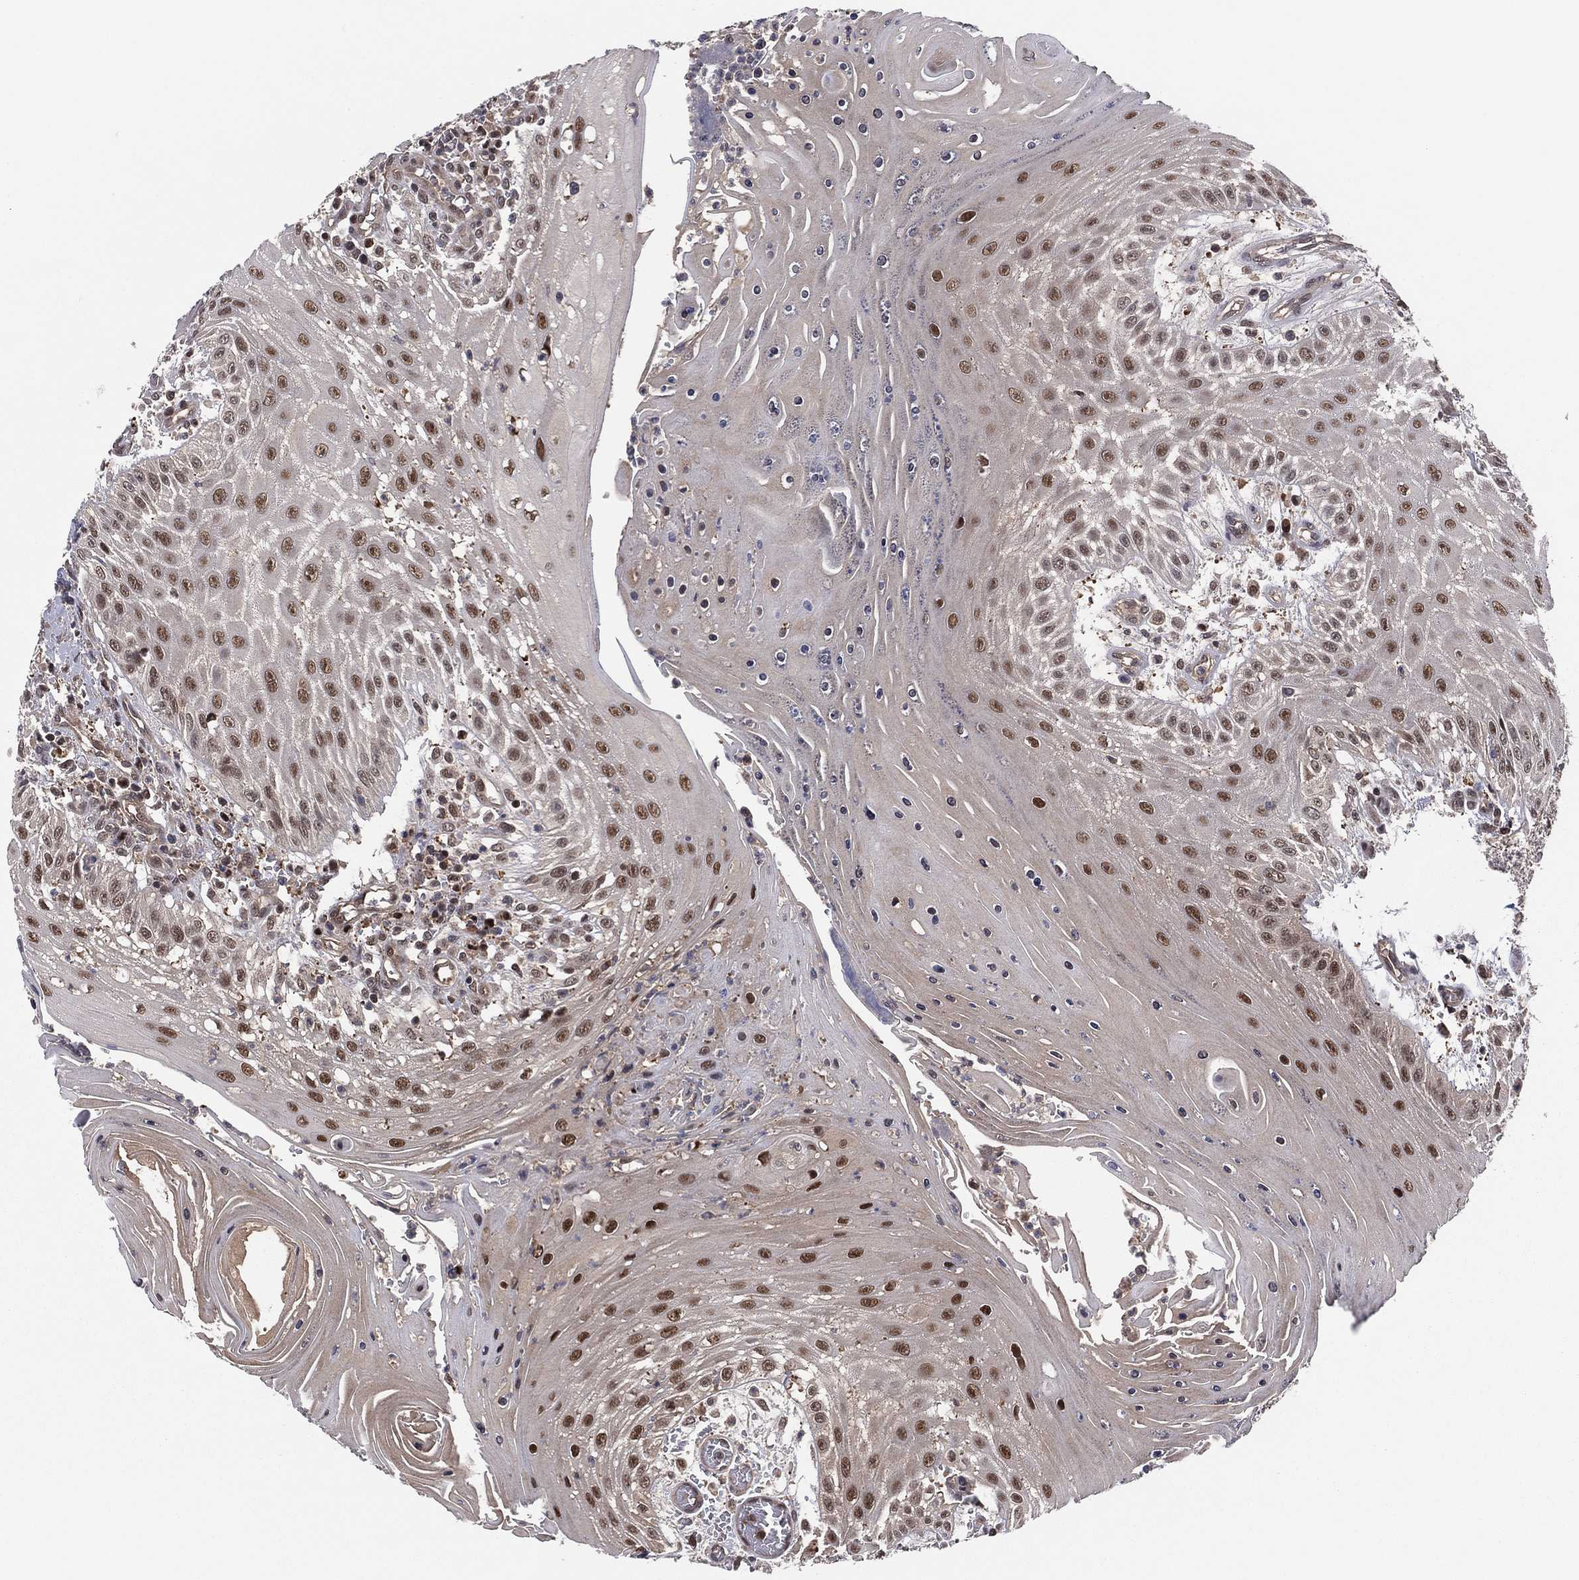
{"staining": {"intensity": "moderate", "quantity": ">75%", "location": "cytoplasmic/membranous"}, "tissue": "head and neck cancer", "cell_type": "Tumor cells", "image_type": "cancer", "snomed": [{"axis": "morphology", "description": "Squamous cell carcinoma, NOS"}, {"axis": "topography", "description": "Oral tissue"}, {"axis": "topography", "description": "Head-Neck"}], "caption": "This is an image of IHC staining of squamous cell carcinoma (head and neck), which shows moderate positivity in the cytoplasmic/membranous of tumor cells.", "gene": "ICOSLG", "patient": {"sex": "male", "age": 58}}